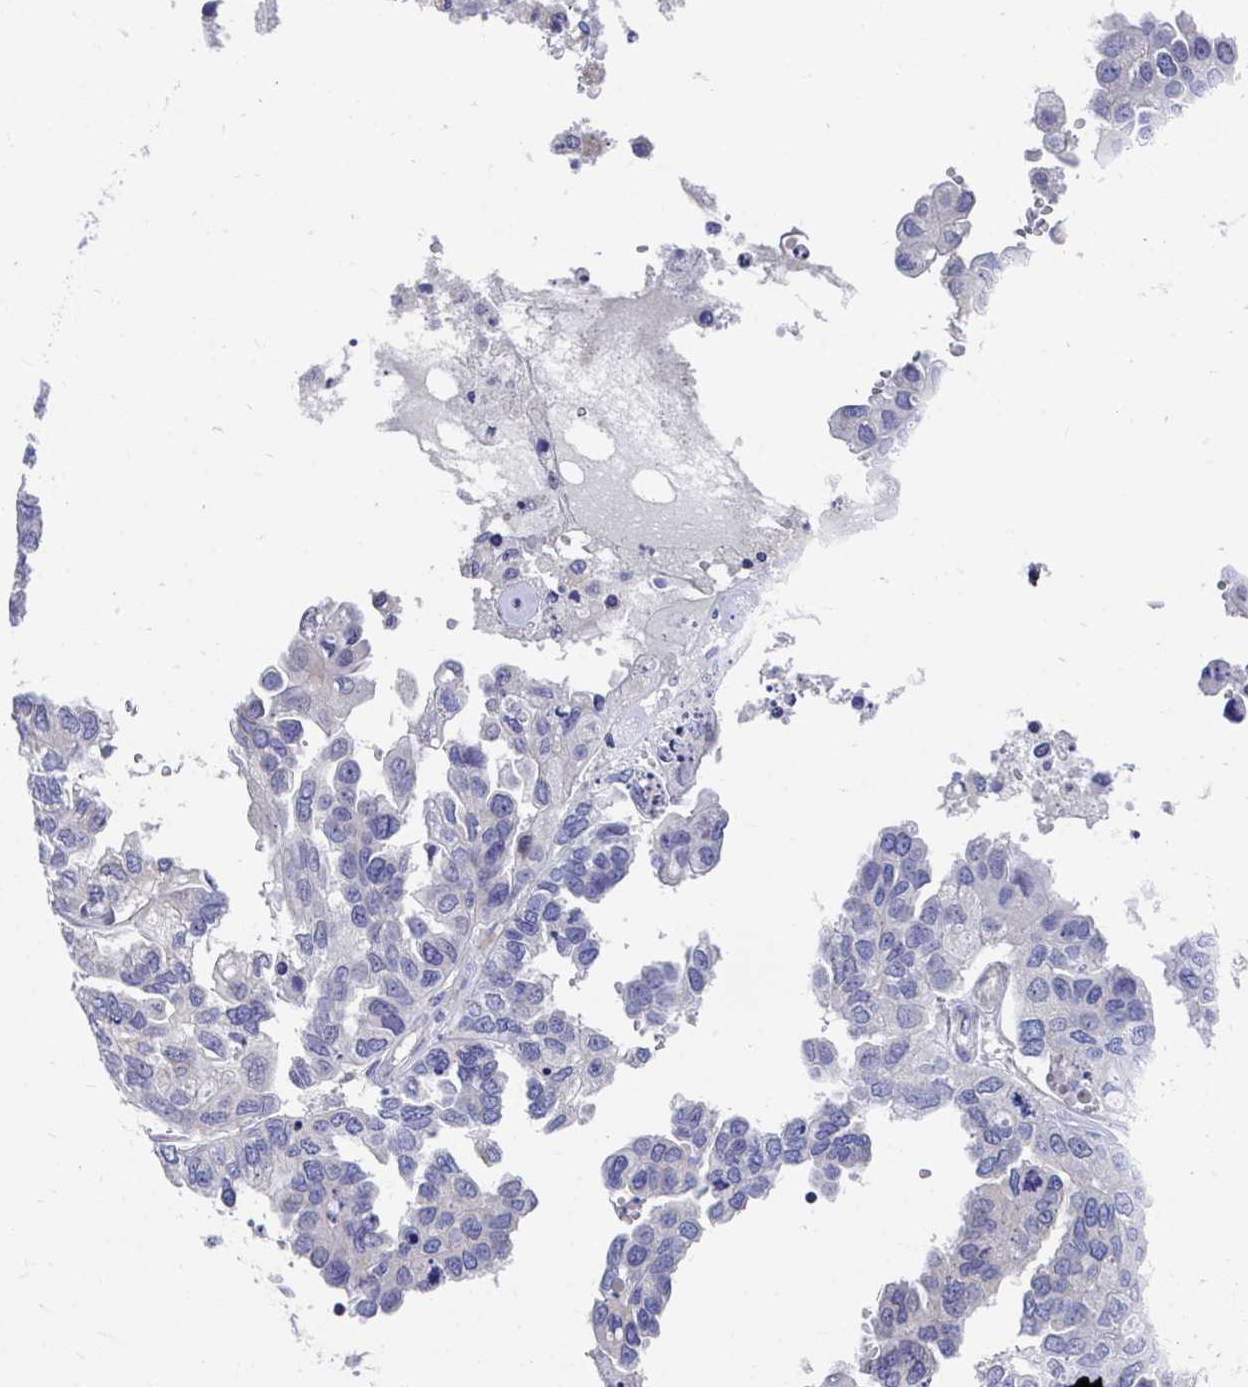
{"staining": {"intensity": "negative", "quantity": "none", "location": "none"}, "tissue": "ovarian cancer", "cell_type": "Tumor cells", "image_type": "cancer", "snomed": [{"axis": "morphology", "description": "Cystadenocarcinoma, serous, NOS"}, {"axis": "topography", "description": "Ovary"}], "caption": "This is an IHC photomicrograph of ovarian cancer. There is no expression in tumor cells.", "gene": "FHIP1B", "patient": {"sex": "female", "age": 53}}